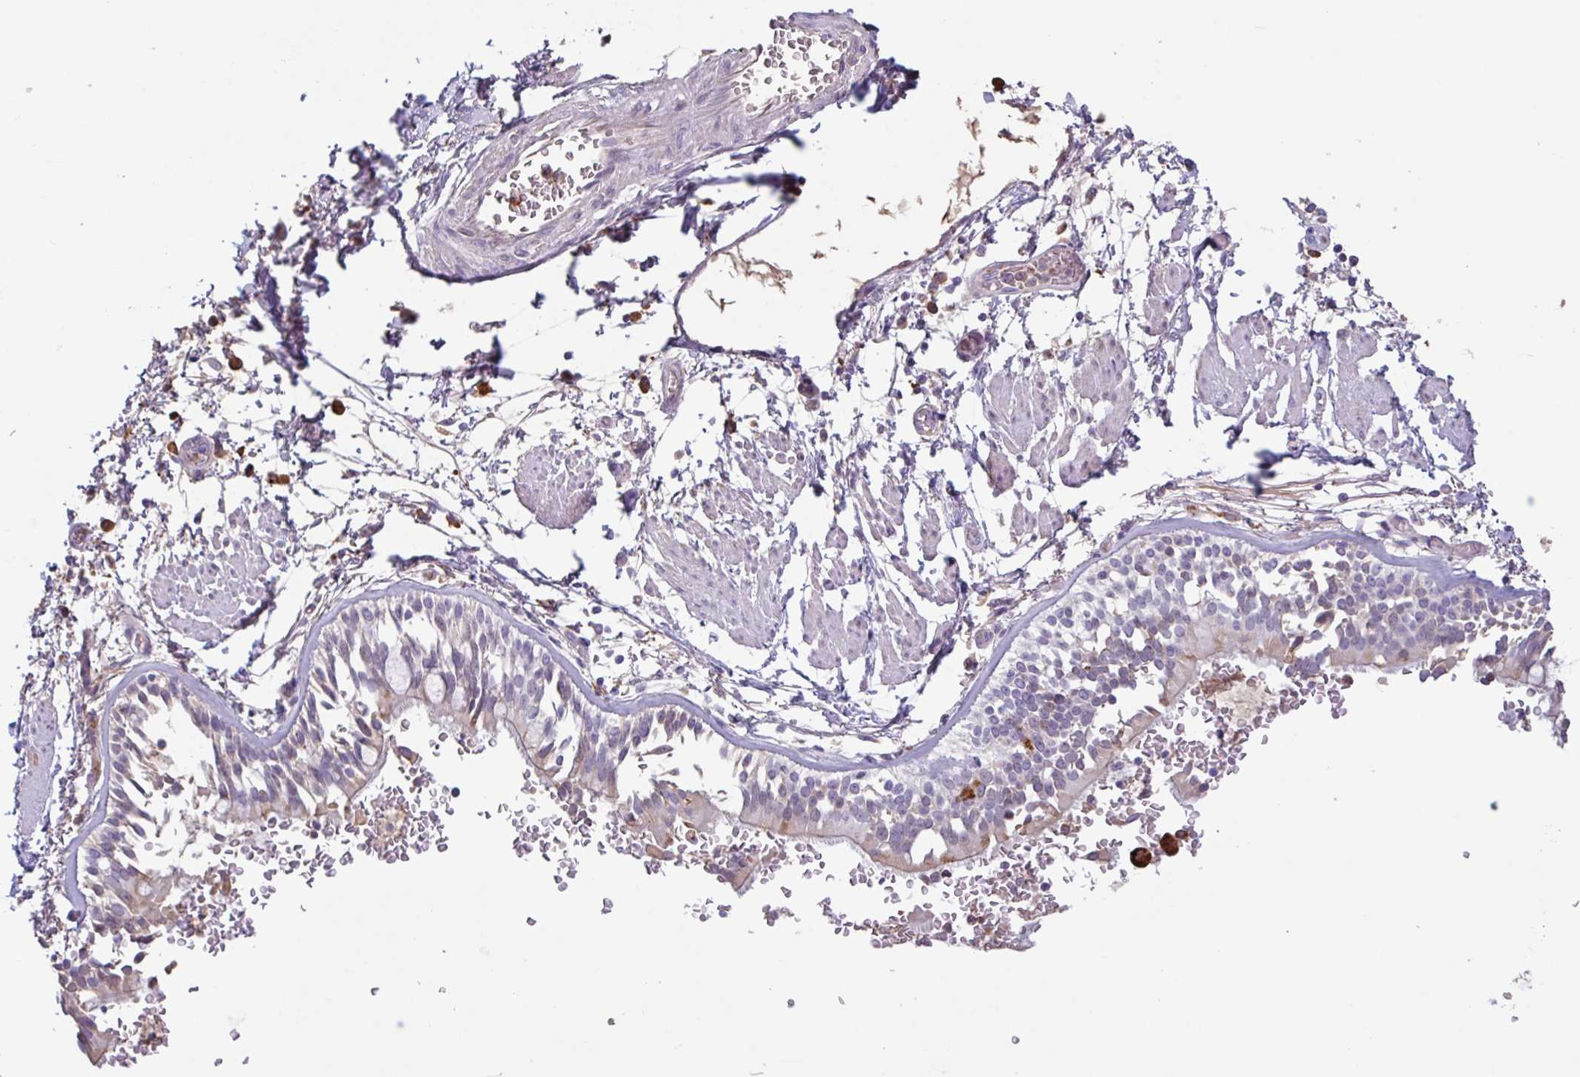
{"staining": {"intensity": "negative", "quantity": "none", "location": "none"}, "tissue": "adipose tissue", "cell_type": "Adipocytes", "image_type": "normal", "snomed": [{"axis": "morphology", "description": "Normal tissue, NOS"}, {"axis": "morphology", "description": "Degeneration, NOS"}, {"axis": "topography", "description": "Cartilage tissue"}, {"axis": "topography", "description": "Lung"}], "caption": "Adipocytes are negative for protein expression in benign human adipose tissue. The staining was performed using DAB to visualize the protein expression in brown, while the nuclei were stained in blue with hematoxylin (Magnification: 20x).", "gene": "TAF1D", "patient": {"sex": "female", "age": 61}}